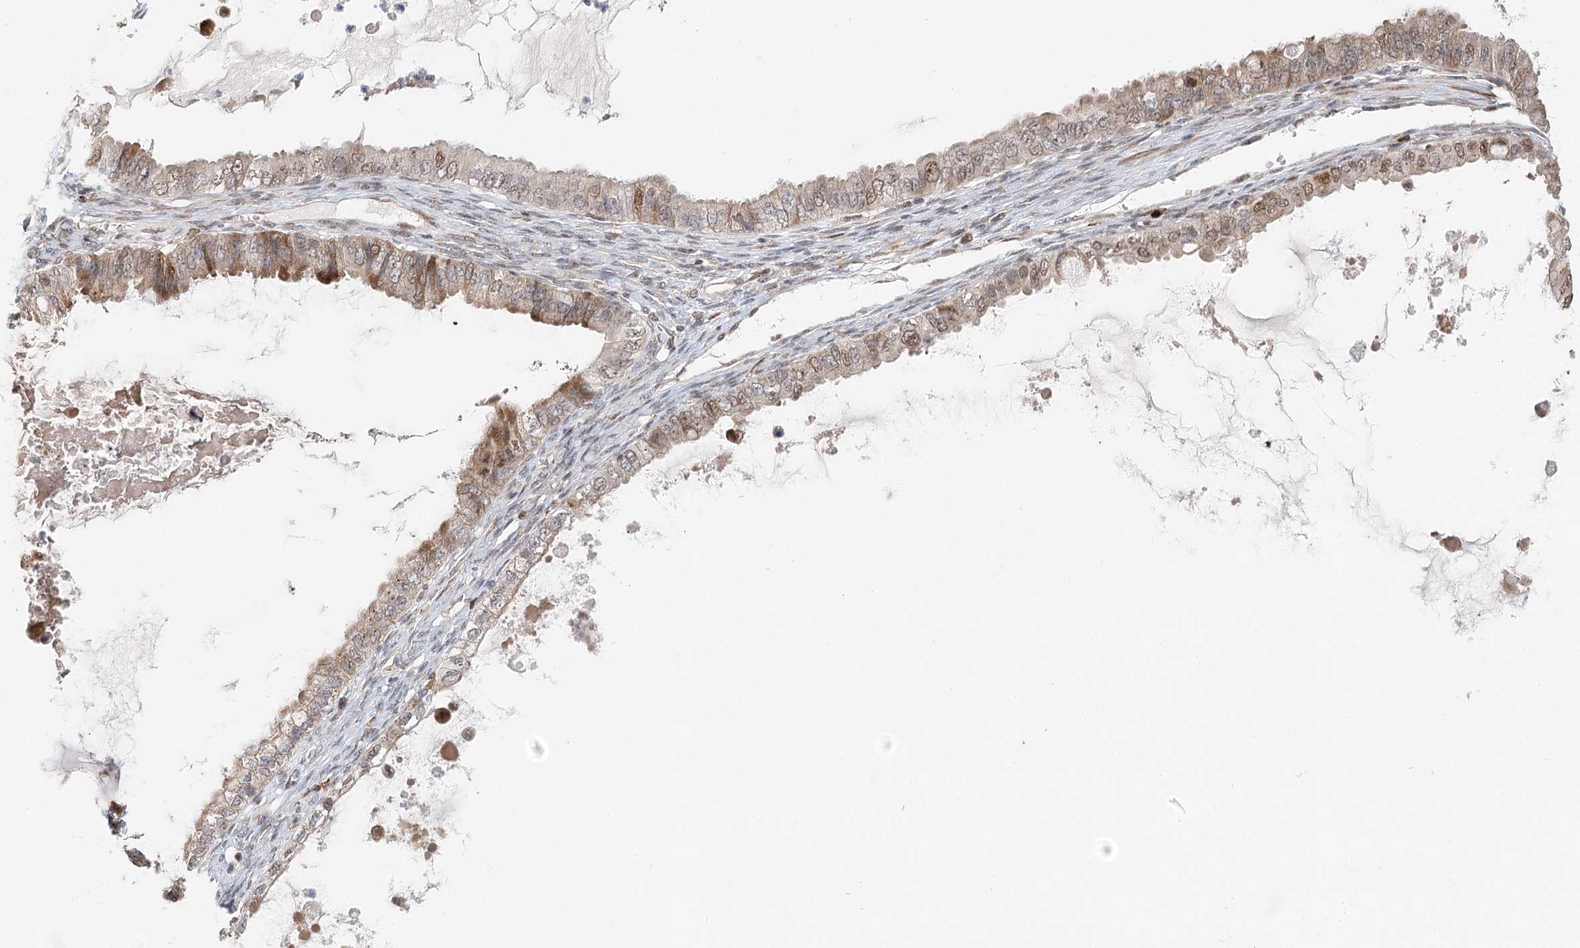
{"staining": {"intensity": "moderate", "quantity": ">75%", "location": "cytoplasmic/membranous,nuclear"}, "tissue": "ovarian cancer", "cell_type": "Tumor cells", "image_type": "cancer", "snomed": [{"axis": "morphology", "description": "Cystadenocarcinoma, mucinous, NOS"}, {"axis": "topography", "description": "Ovary"}], "caption": "This photomicrograph displays immunohistochemistry (IHC) staining of human ovarian cancer, with medium moderate cytoplasmic/membranous and nuclear expression in about >75% of tumor cells.", "gene": "BNIP5", "patient": {"sex": "female", "age": 80}}